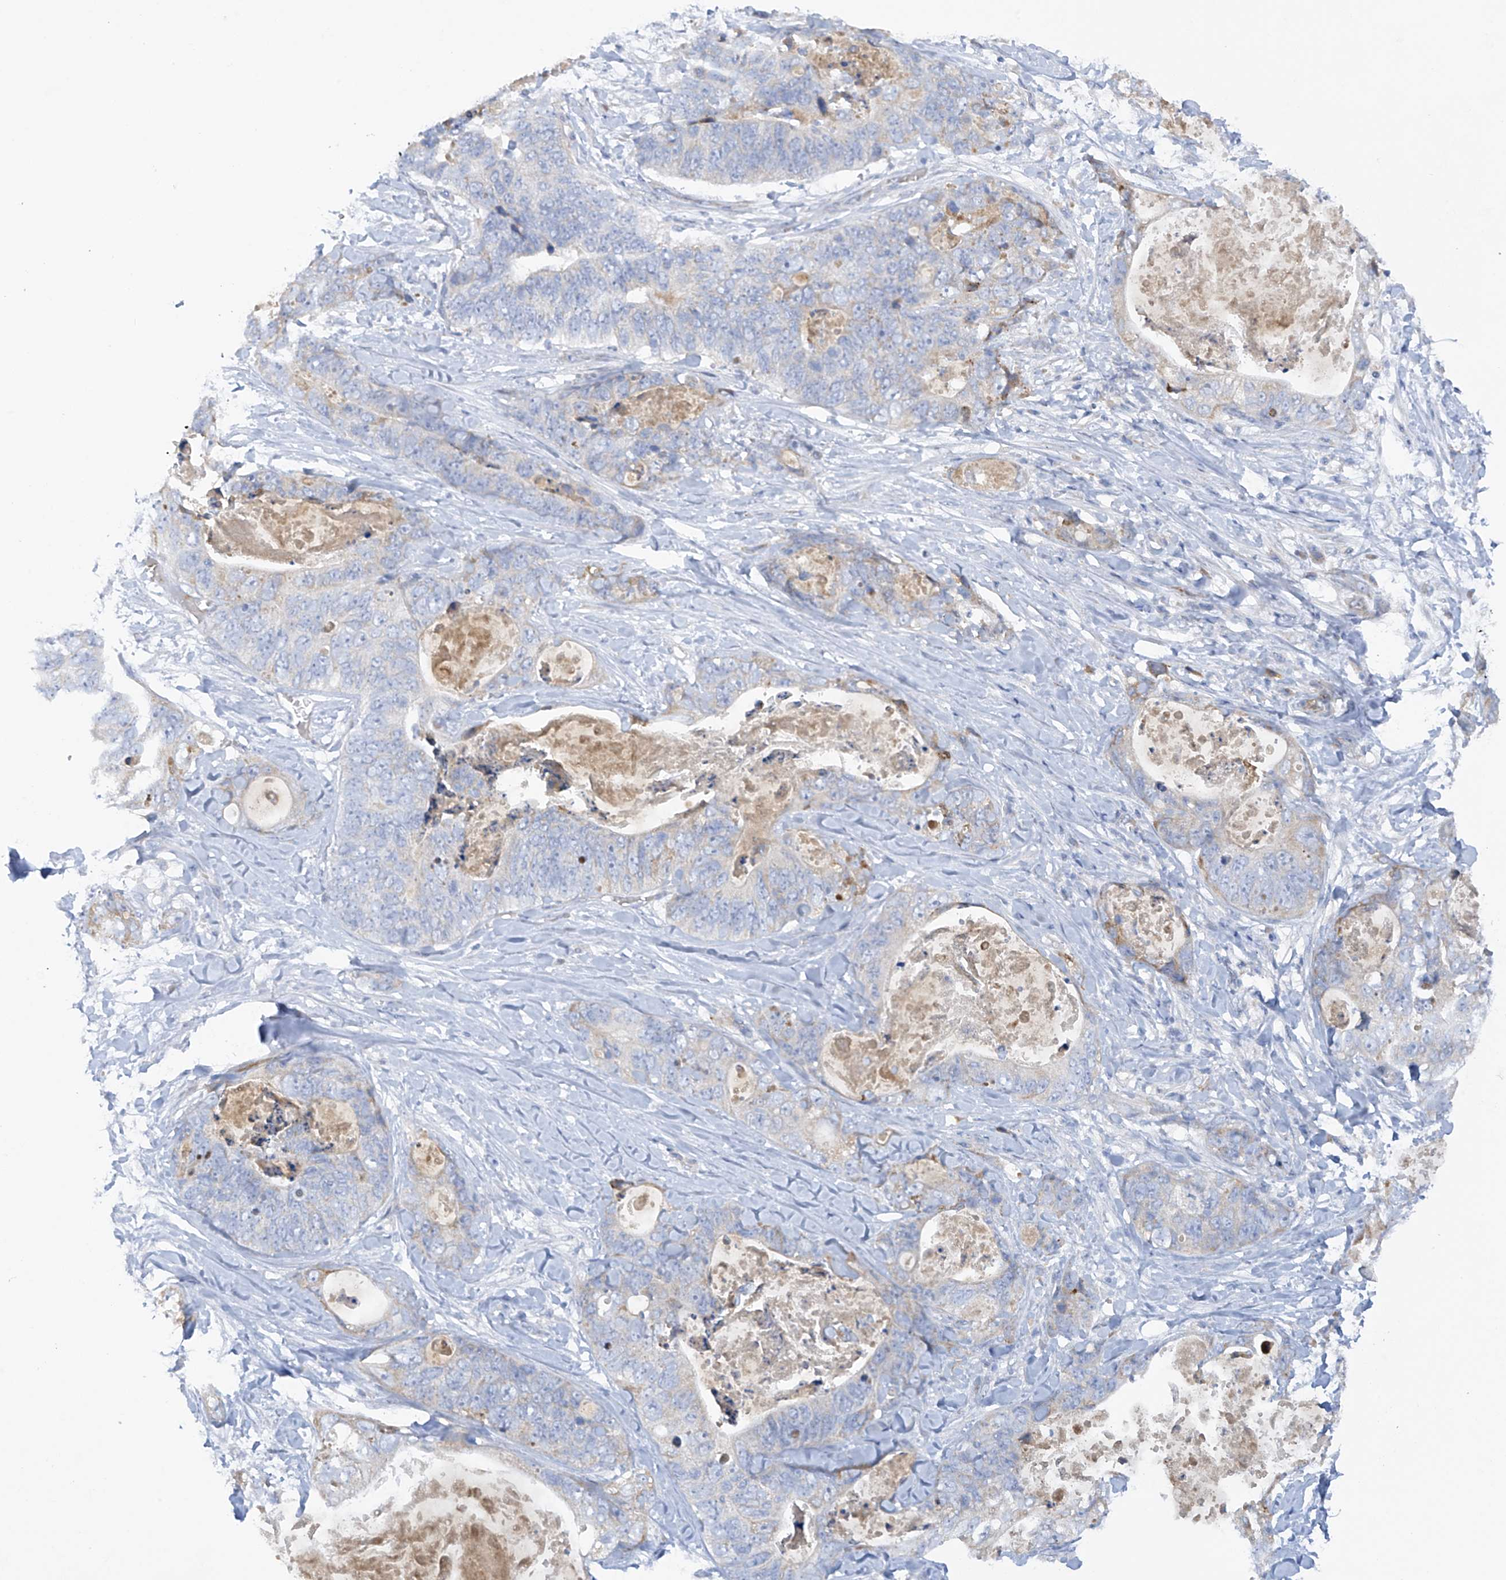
{"staining": {"intensity": "negative", "quantity": "none", "location": "none"}, "tissue": "stomach cancer", "cell_type": "Tumor cells", "image_type": "cancer", "snomed": [{"axis": "morphology", "description": "Adenocarcinoma, NOS"}, {"axis": "topography", "description": "Stomach"}], "caption": "Tumor cells show no significant protein staining in stomach cancer. (IHC, brightfield microscopy, high magnification).", "gene": "METTL18", "patient": {"sex": "female", "age": 89}}